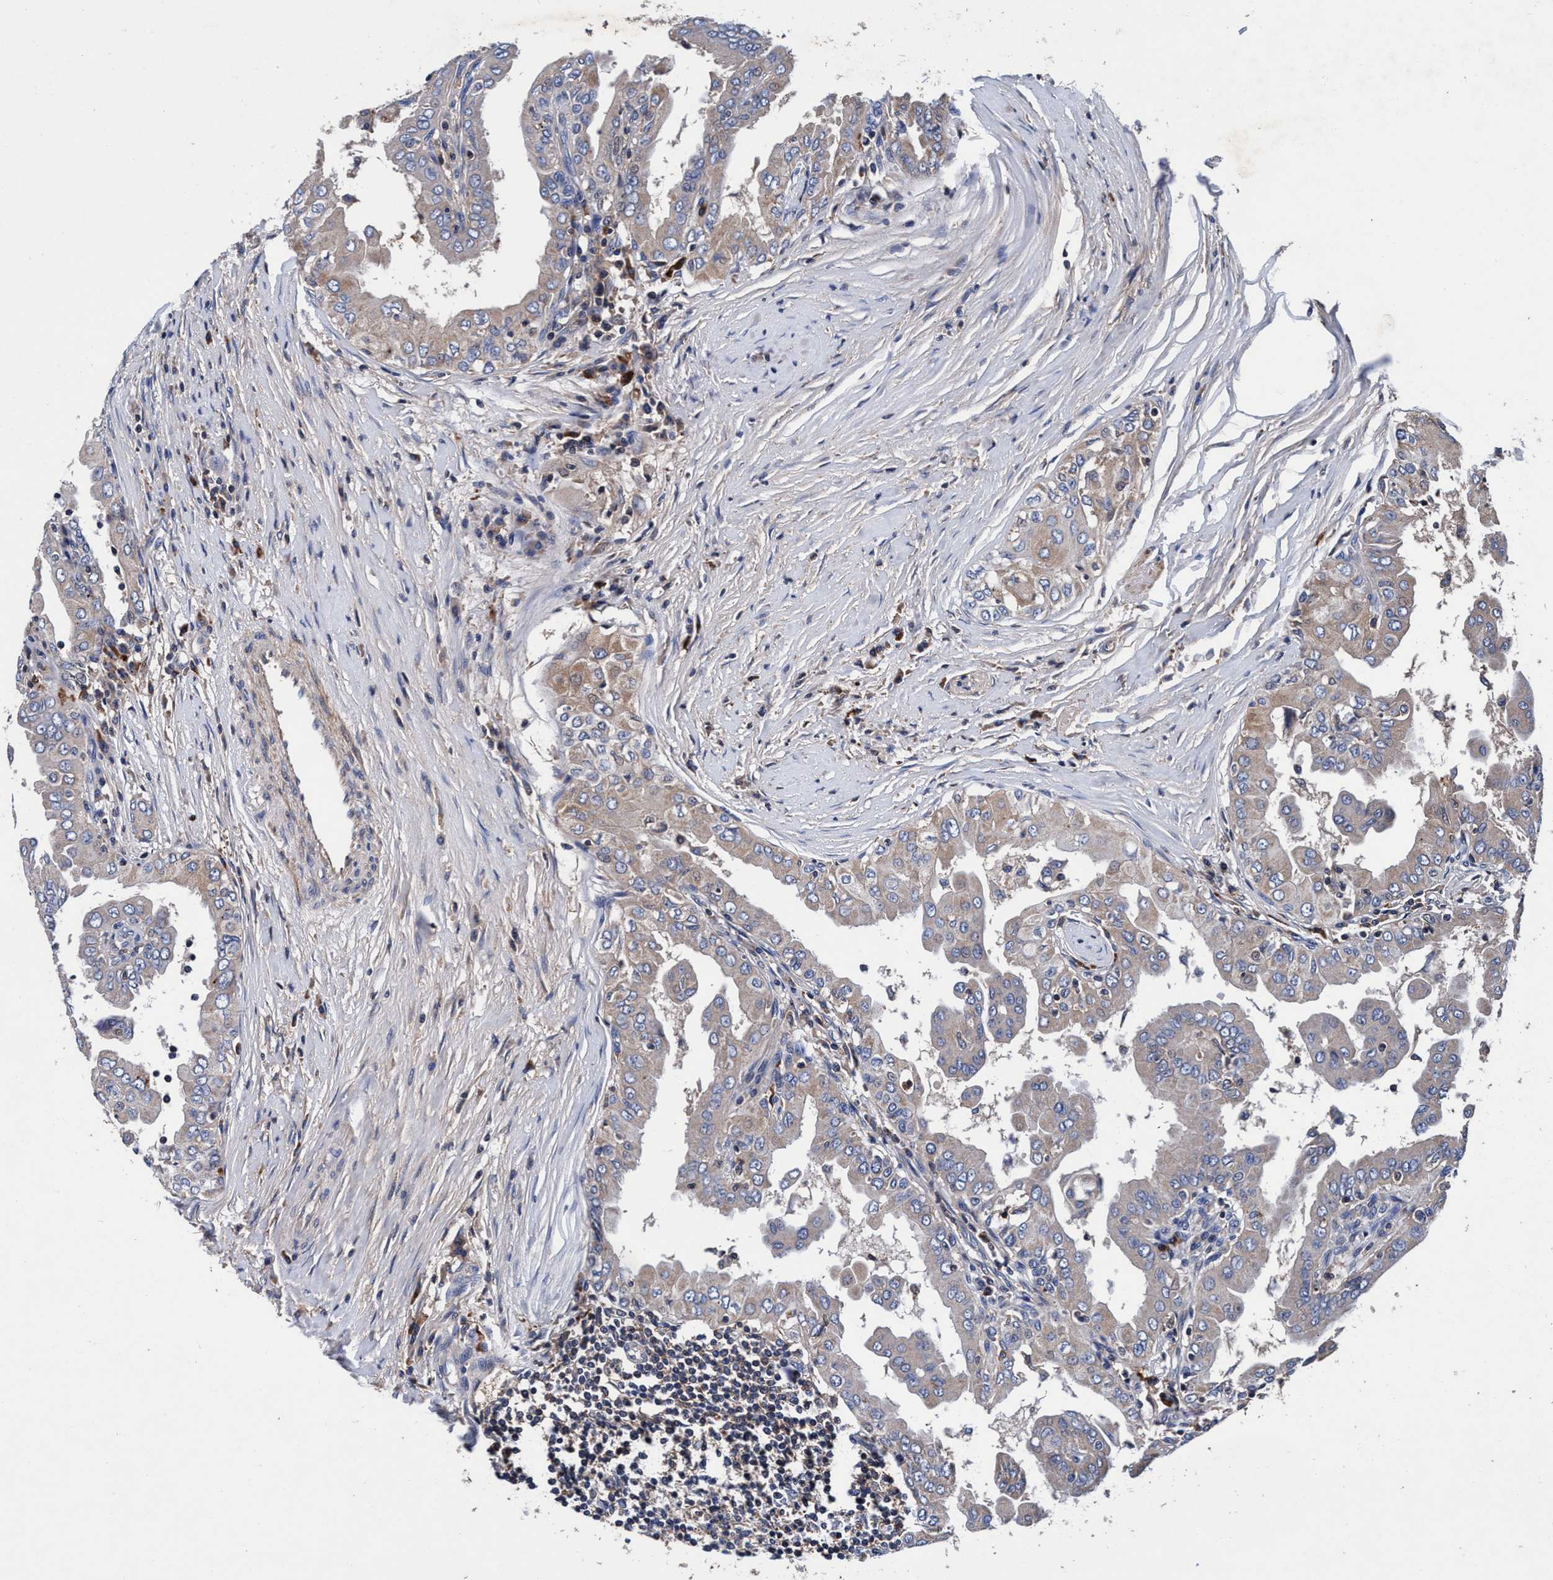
{"staining": {"intensity": "weak", "quantity": "<25%", "location": "cytoplasmic/membranous"}, "tissue": "thyroid cancer", "cell_type": "Tumor cells", "image_type": "cancer", "snomed": [{"axis": "morphology", "description": "Papillary adenocarcinoma, NOS"}, {"axis": "topography", "description": "Thyroid gland"}], "caption": "The image exhibits no significant positivity in tumor cells of papillary adenocarcinoma (thyroid).", "gene": "RNF208", "patient": {"sex": "male", "age": 33}}